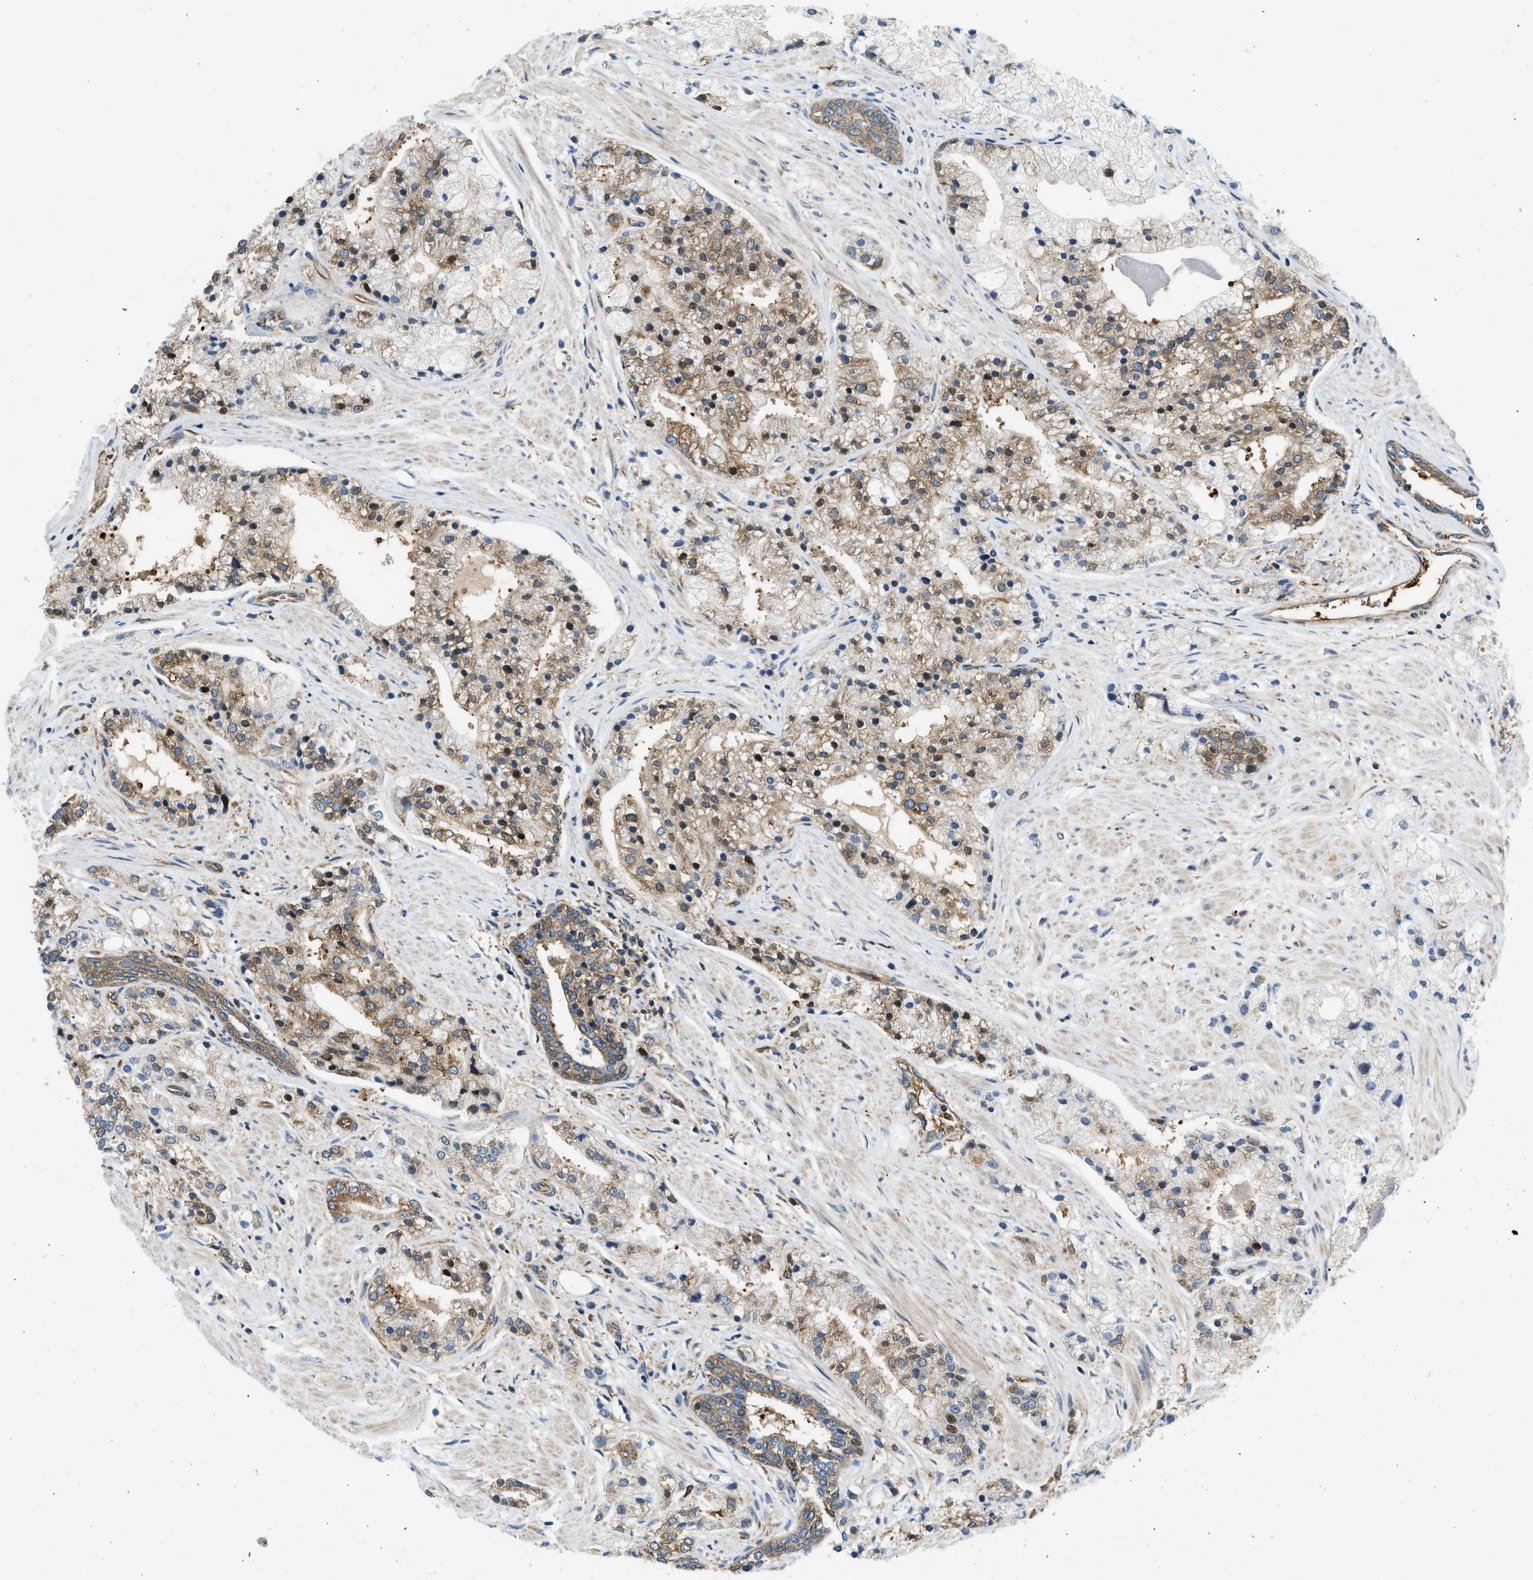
{"staining": {"intensity": "moderate", "quantity": ">75%", "location": "cytoplasmic/membranous,nuclear"}, "tissue": "prostate cancer", "cell_type": "Tumor cells", "image_type": "cancer", "snomed": [{"axis": "morphology", "description": "Adenocarcinoma, High grade"}, {"axis": "topography", "description": "Prostate"}], "caption": "Protein expression analysis of prostate cancer (high-grade adenocarcinoma) reveals moderate cytoplasmic/membranous and nuclear staining in approximately >75% of tumor cells.", "gene": "RASGRF2", "patient": {"sex": "male", "age": 50}}